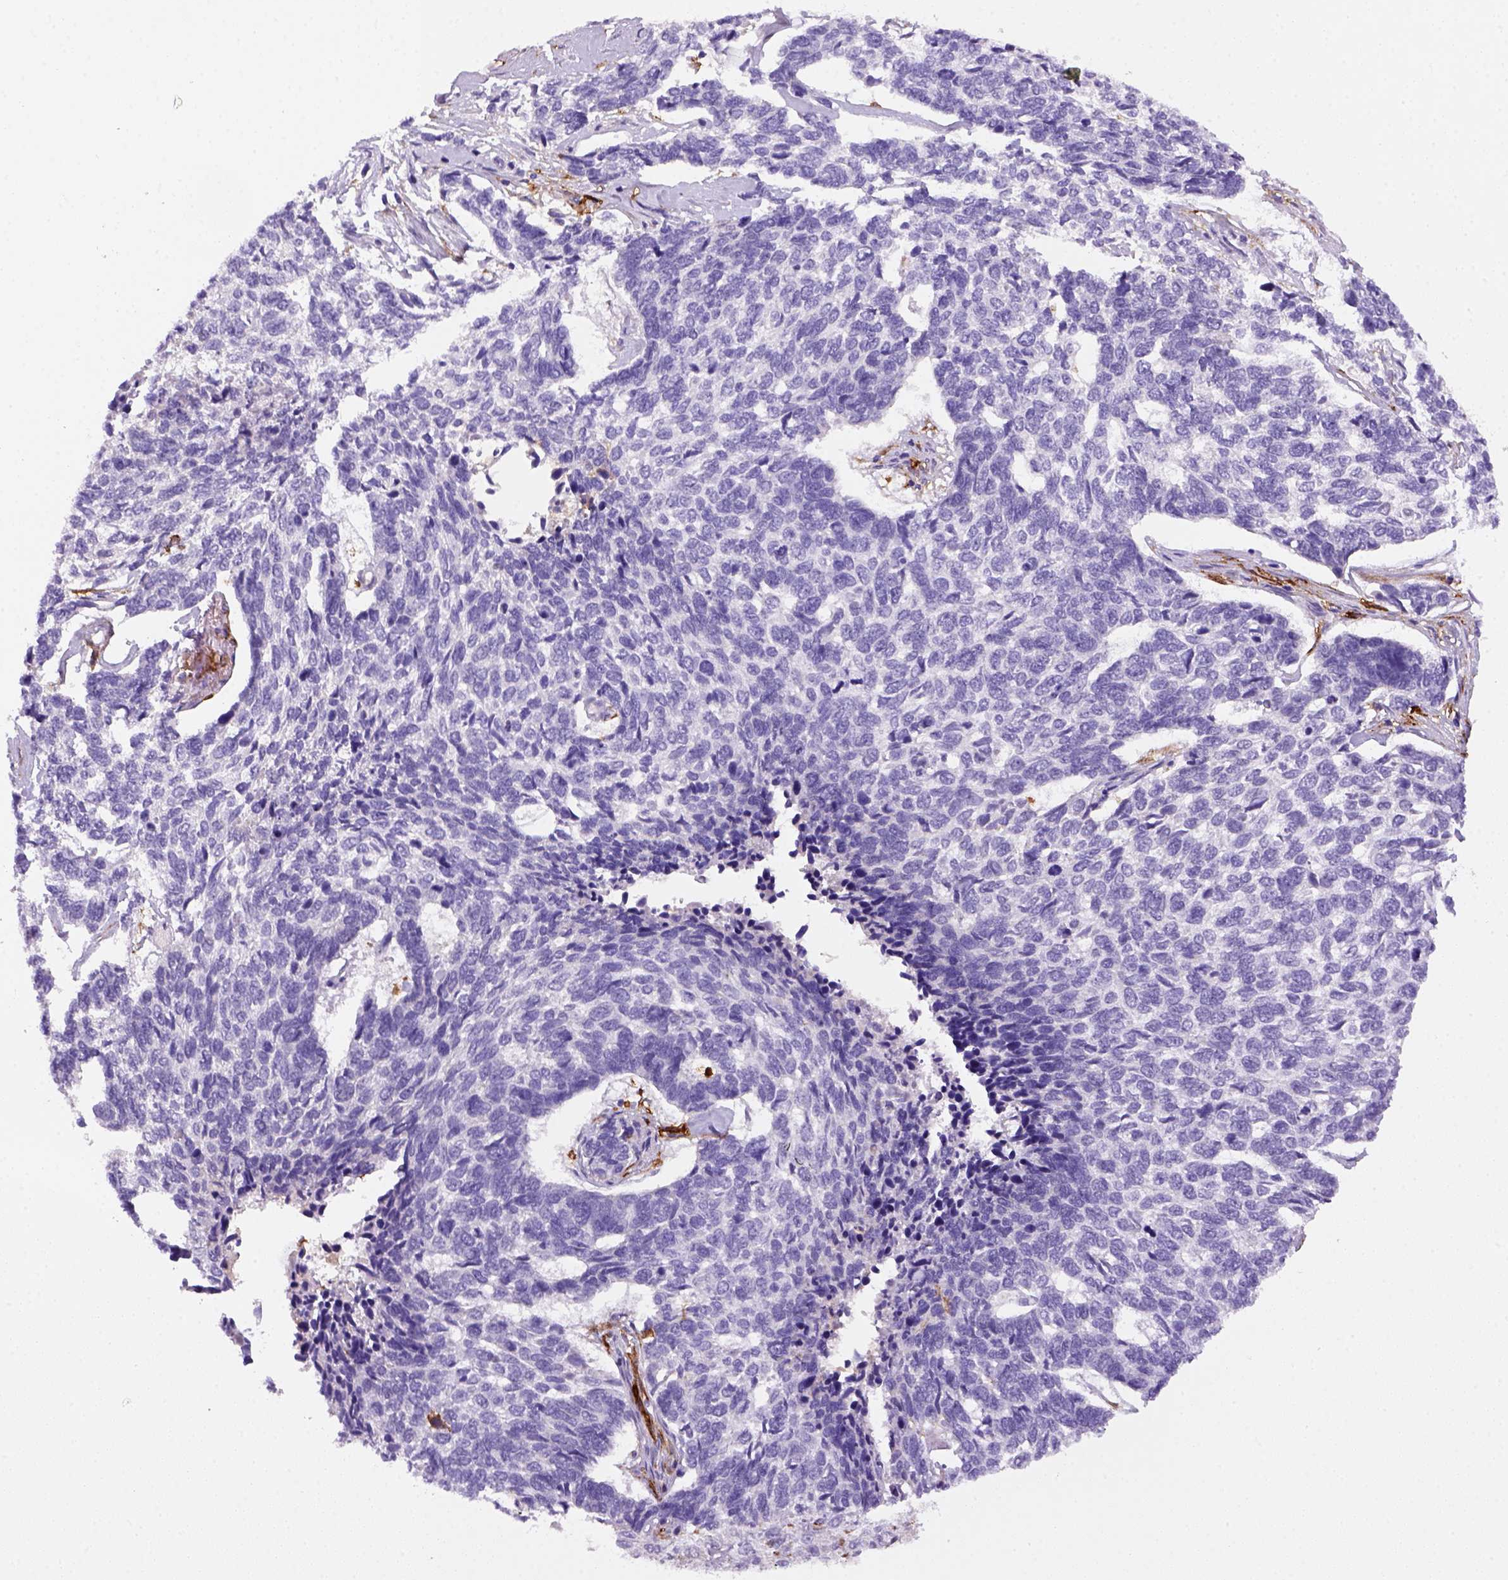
{"staining": {"intensity": "negative", "quantity": "none", "location": "none"}, "tissue": "skin cancer", "cell_type": "Tumor cells", "image_type": "cancer", "snomed": [{"axis": "morphology", "description": "Basal cell carcinoma"}, {"axis": "topography", "description": "Skin"}], "caption": "The histopathology image exhibits no staining of tumor cells in basal cell carcinoma (skin).", "gene": "CD14", "patient": {"sex": "female", "age": 65}}